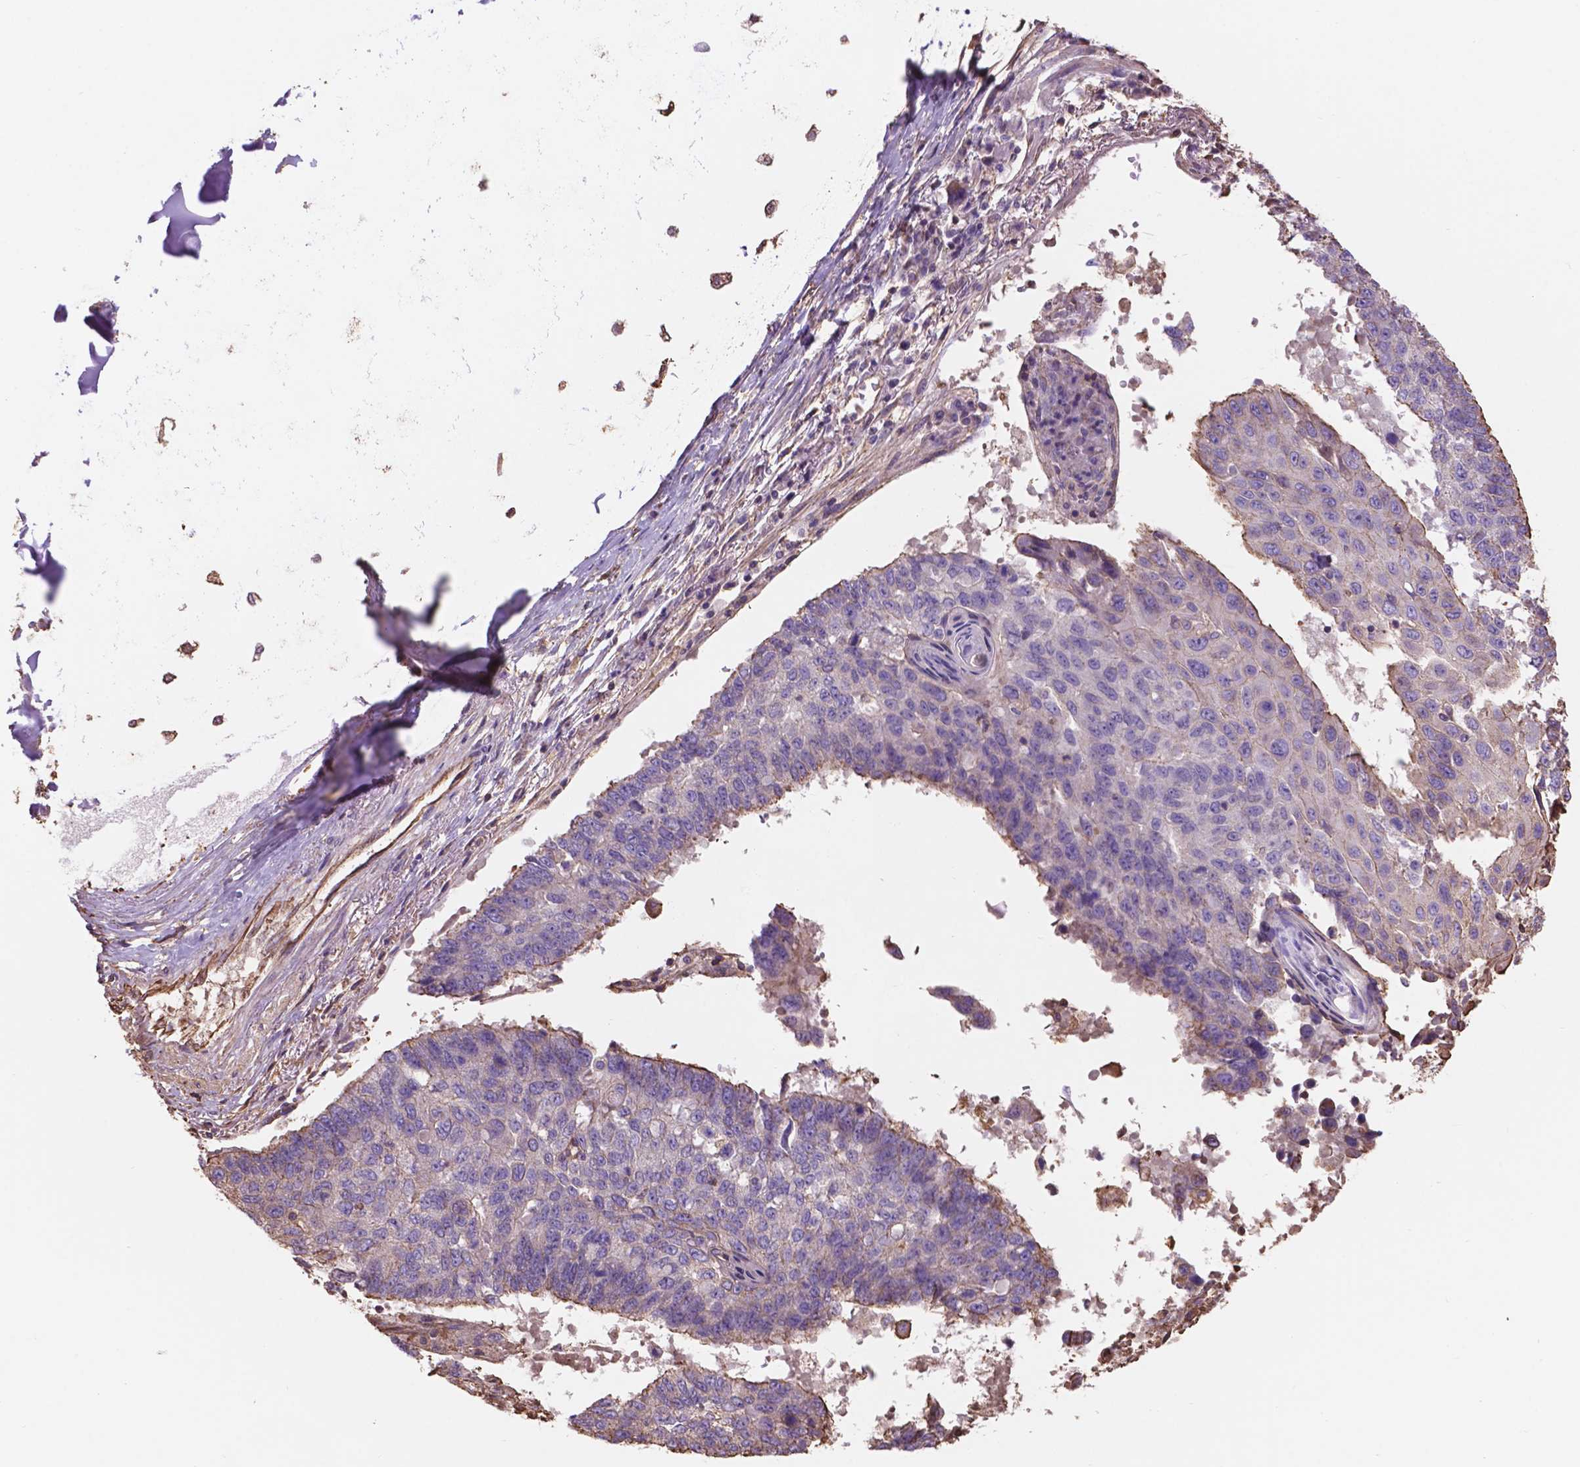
{"staining": {"intensity": "negative", "quantity": "none", "location": "none"}, "tissue": "lung cancer", "cell_type": "Tumor cells", "image_type": "cancer", "snomed": [{"axis": "morphology", "description": "Squamous cell carcinoma, NOS"}, {"axis": "topography", "description": "Lung"}], "caption": "DAB immunohistochemical staining of human lung squamous cell carcinoma demonstrates no significant staining in tumor cells.", "gene": "NIPA2", "patient": {"sex": "male", "age": 73}}